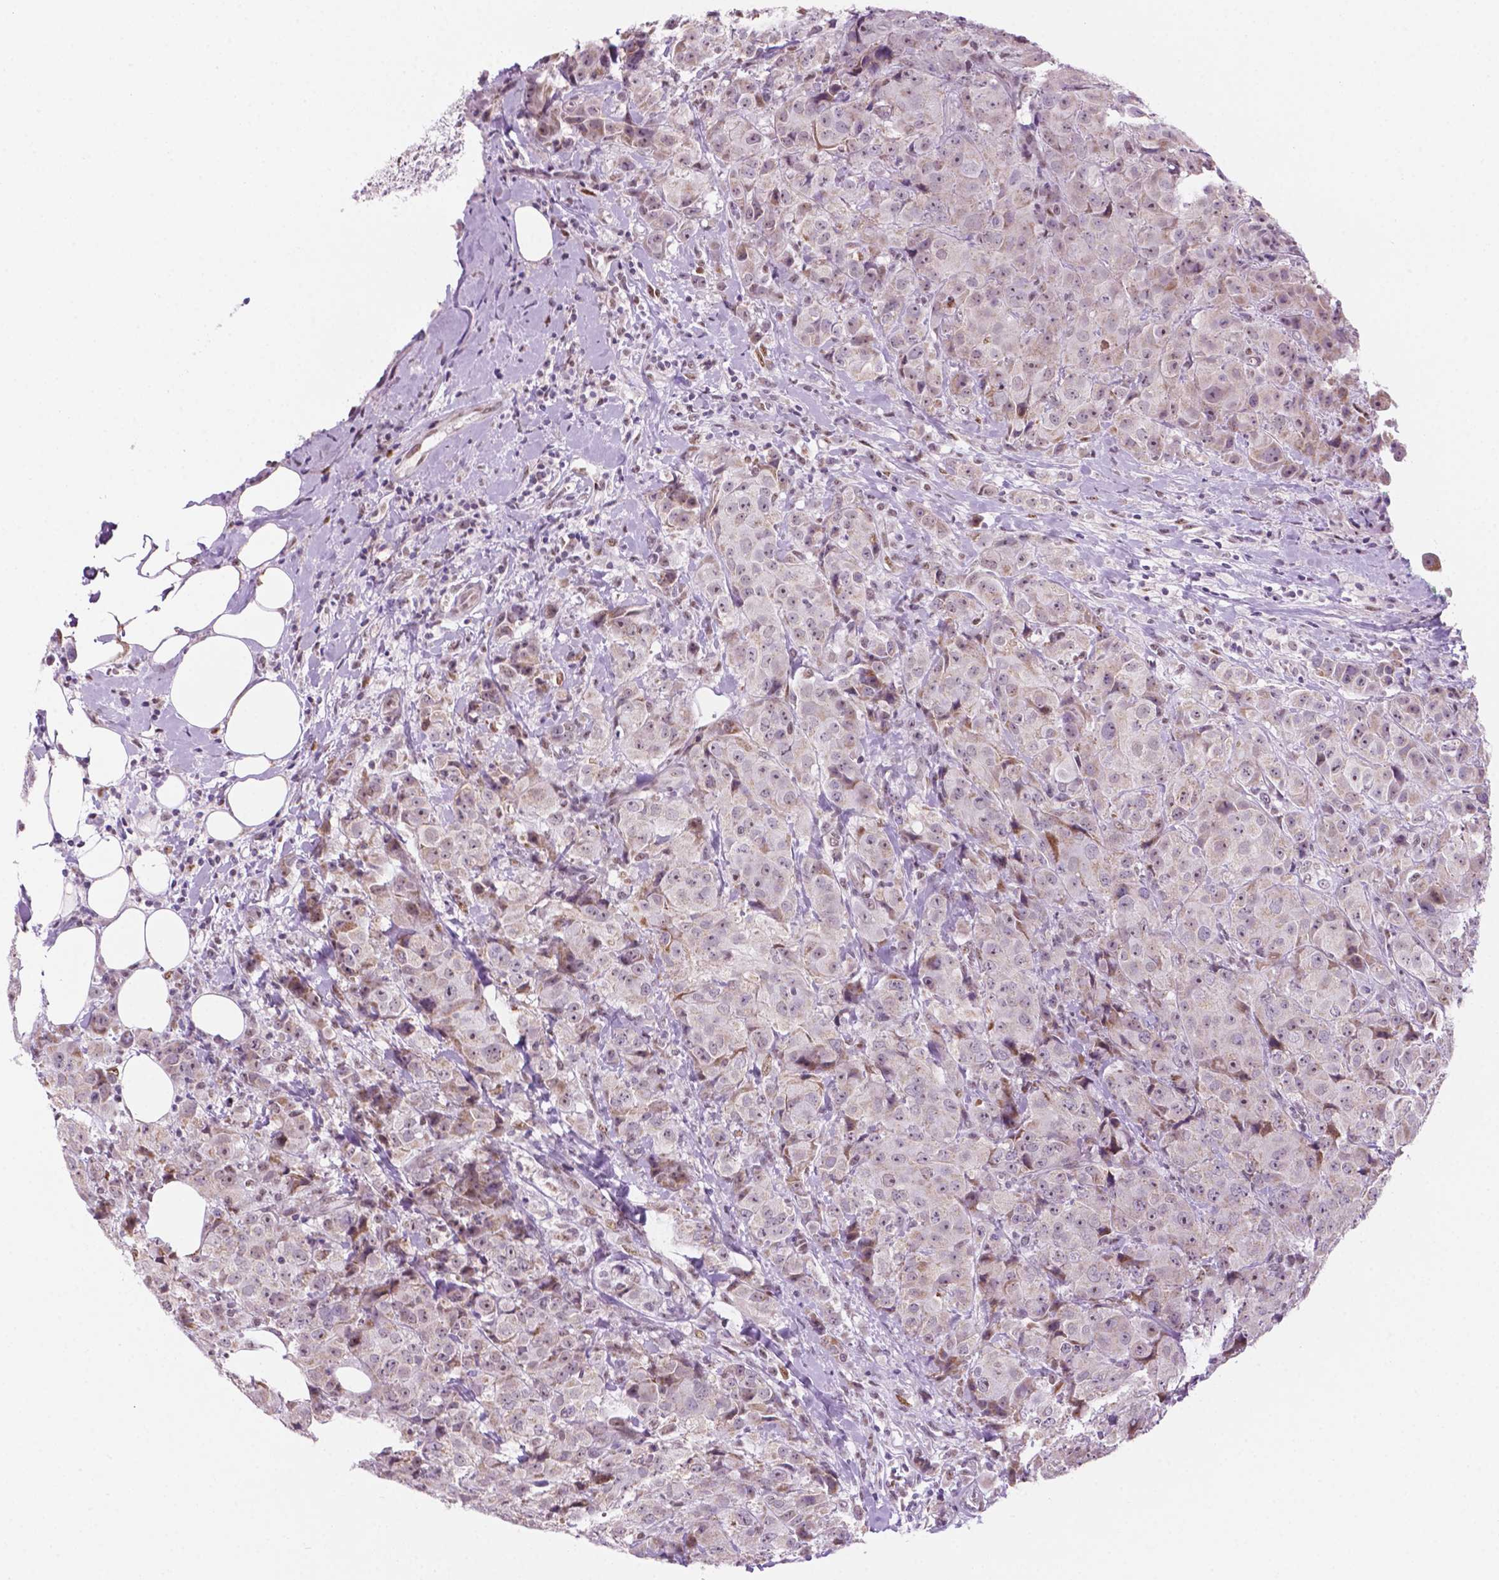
{"staining": {"intensity": "weak", "quantity": "<25%", "location": "nuclear"}, "tissue": "breast cancer", "cell_type": "Tumor cells", "image_type": "cancer", "snomed": [{"axis": "morphology", "description": "Normal tissue, NOS"}, {"axis": "morphology", "description": "Duct carcinoma"}, {"axis": "topography", "description": "Breast"}], "caption": "There is no significant expression in tumor cells of breast cancer (infiltrating ductal carcinoma).", "gene": "C18orf21", "patient": {"sex": "female", "age": 43}}